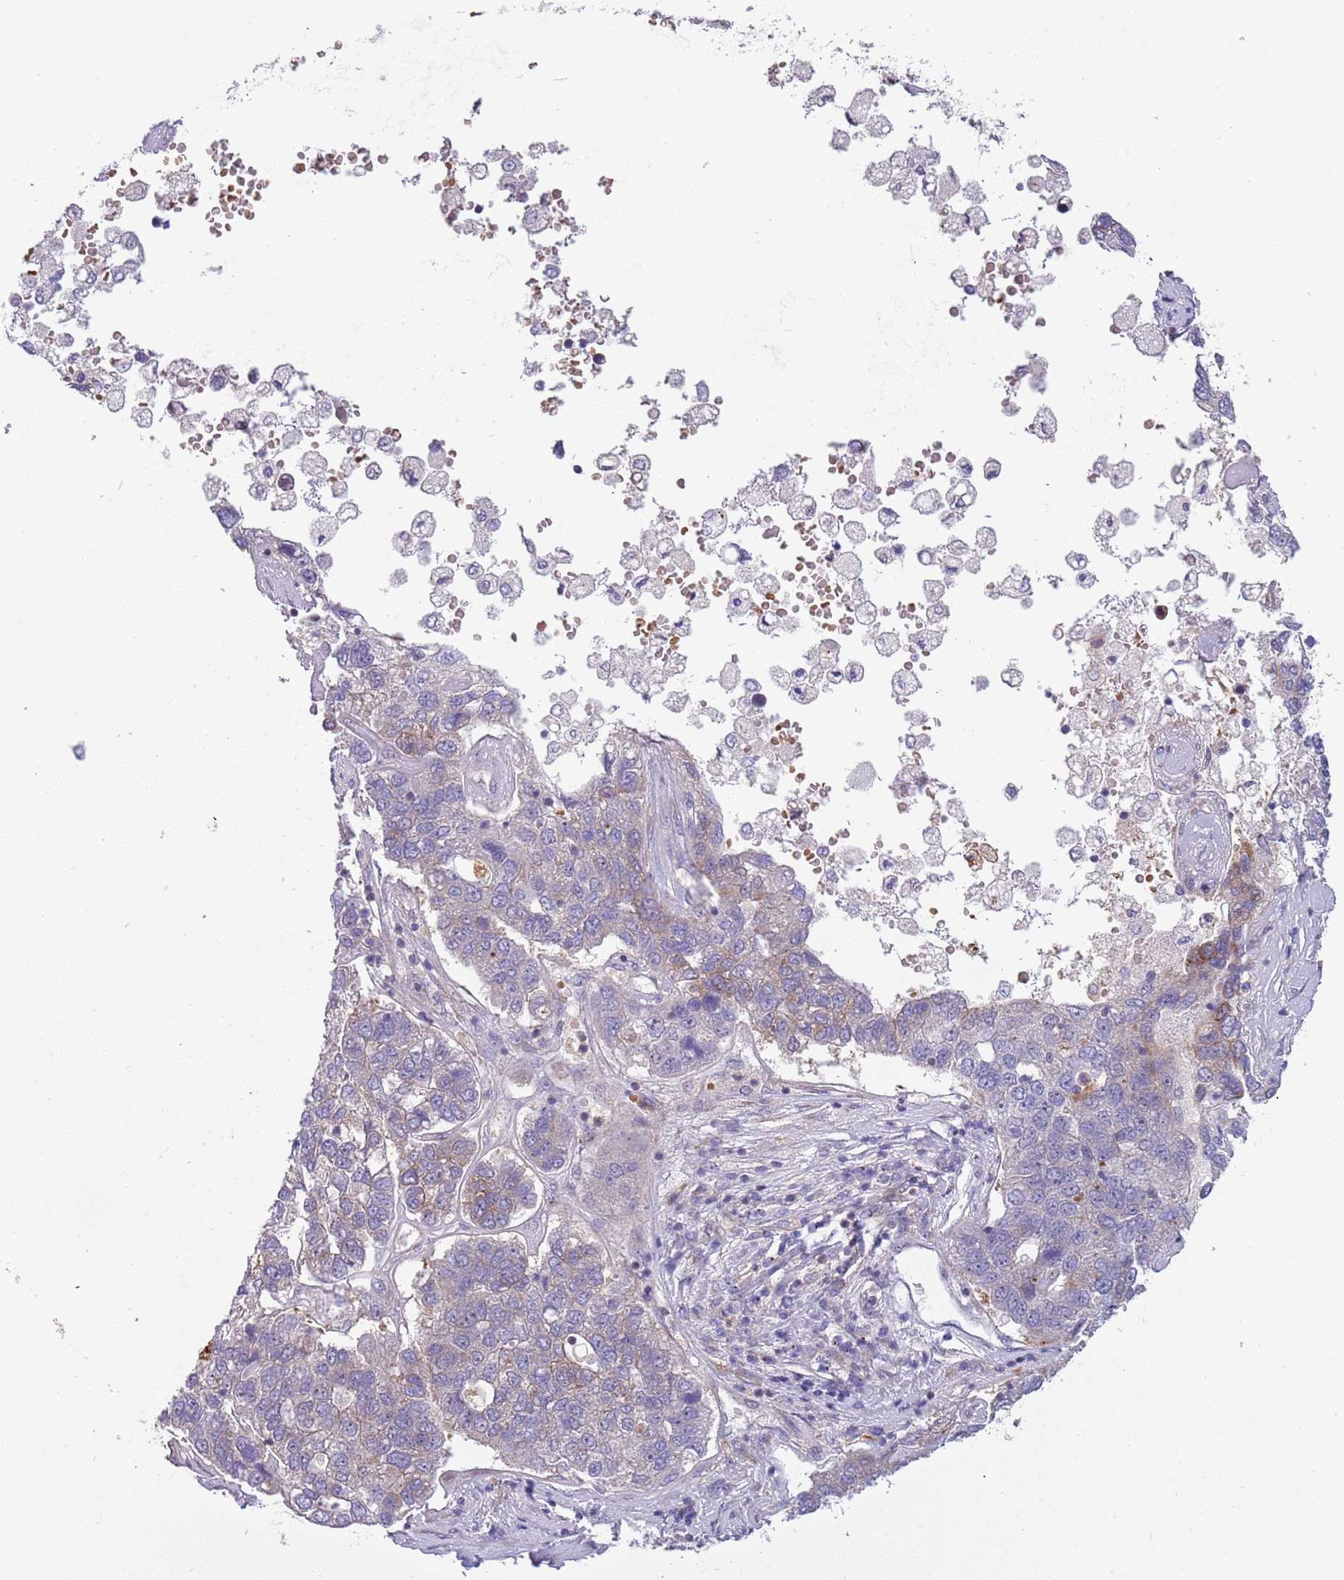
{"staining": {"intensity": "negative", "quantity": "none", "location": "none"}, "tissue": "pancreatic cancer", "cell_type": "Tumor cells", "image_type": "cancer", "snomed": [{"axis": "morphology", "description": "Adenocarcinoma, NOS"}, {"axis": "topography", "description": "Pancreas"}], "caption": "High power microscopy photomicrograph of an immunohistochemistry histopathology image of pancreatic cancer (adenocarcinoma), revealing no significant positivity in tumor cells. The staining is performed using DAB (3,3'-diaminobenzidine) brown chromogen with nuclei counter-stained in using hematoxylin.", "gene": "ITGB6", "patient": {"sex": "female", "age": 61}}